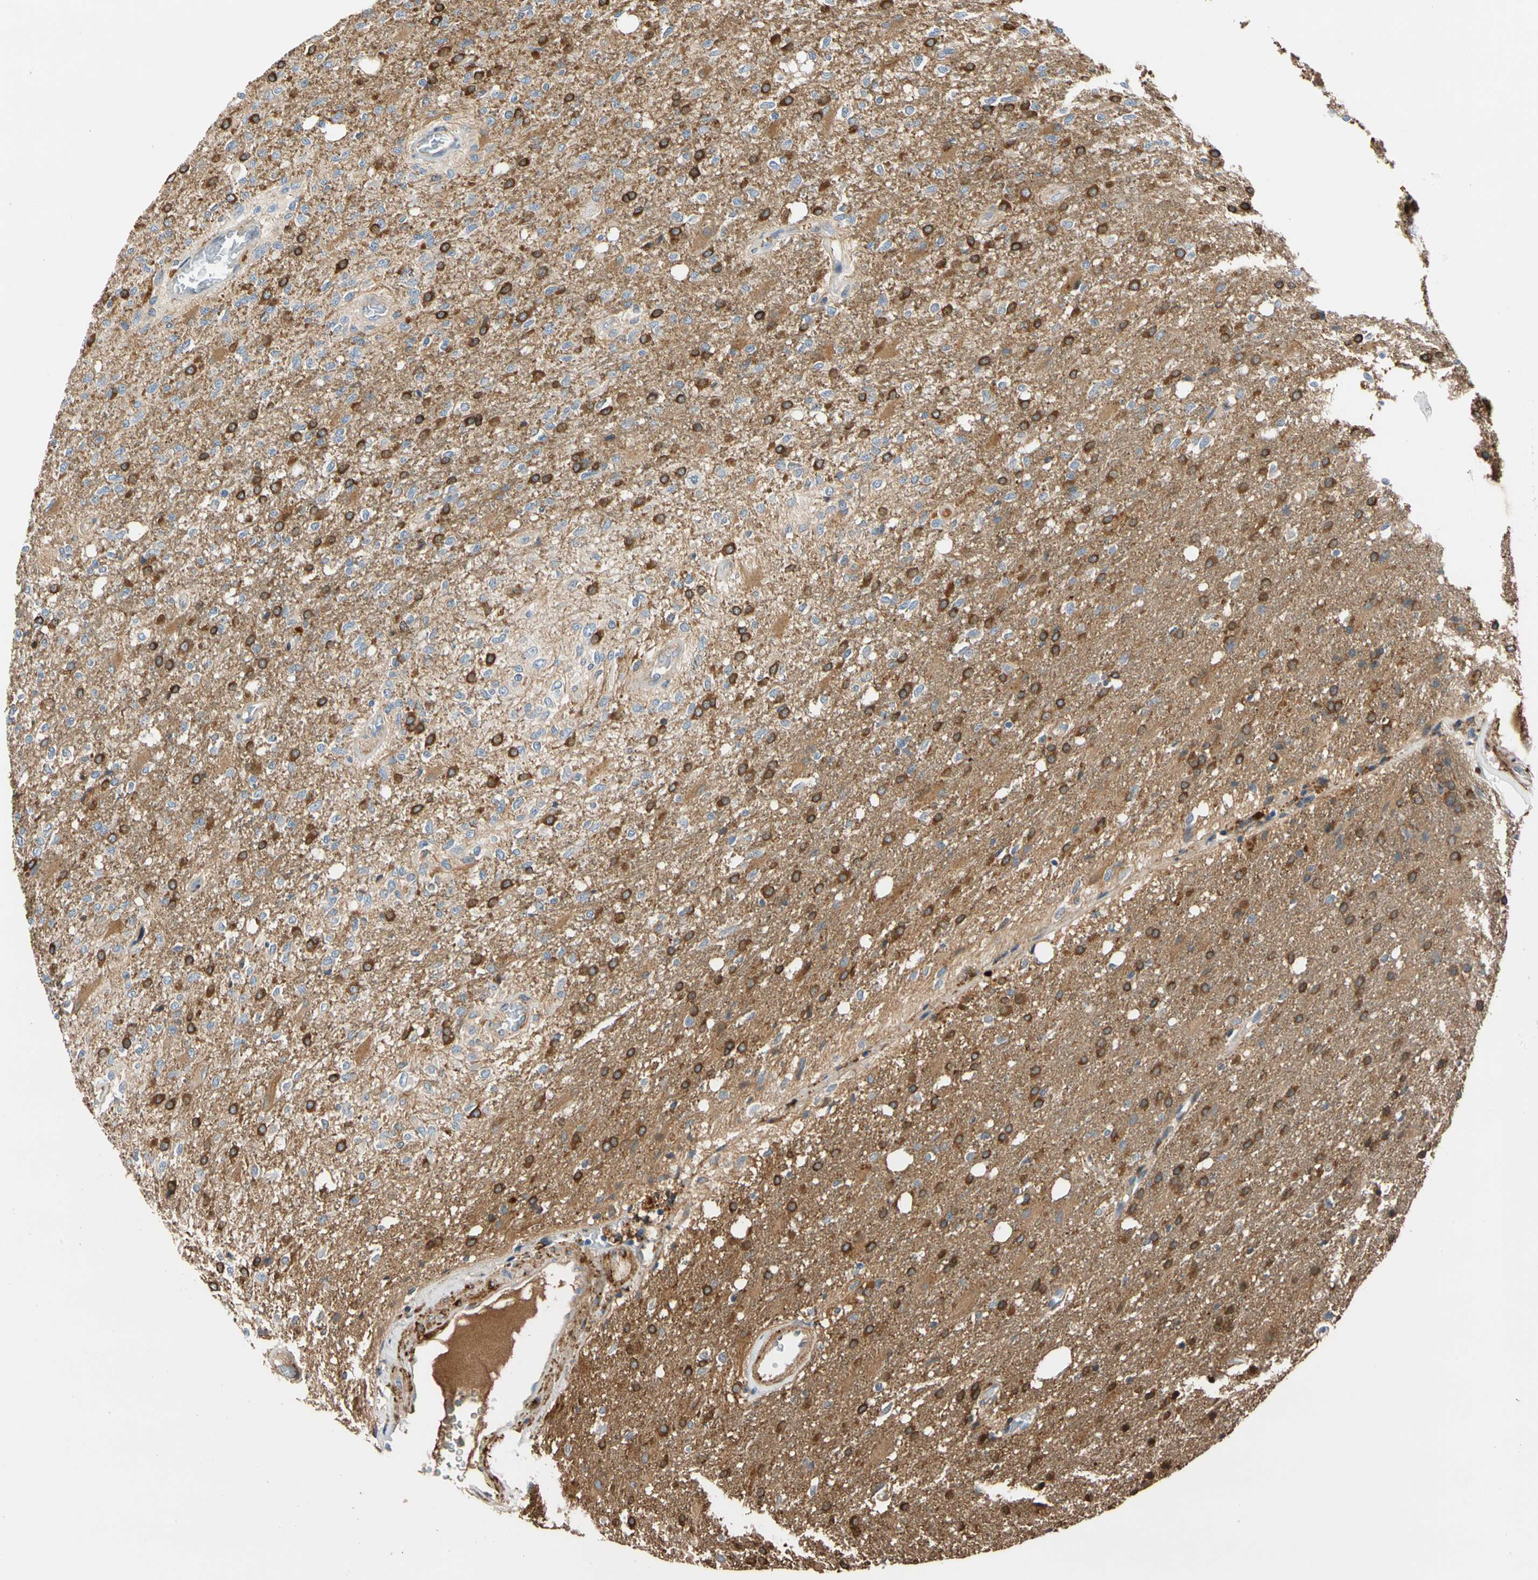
{"staining": {"intensity": "strong", "quantity": "25%-75%", "location": "cytoplasmic/membranous"}, "tissue": "glioma", "cell_type": "Tumor cells", "image_type": "cancer", "snomed": [{"axis": "morphology", "description": "Normal tissue, NOS"}, {"axis": "morphology", "description": "Glioma, malignant, High grade"}, {"axis": "topography", "description": "Cerebral cortex"}], "caption": "Immunohistochemical staining of human malignant glioma (high-grade) exhibits high levels of strong cytoplasmic/membranous staining in approximately 25%-75% of tumor cells. The protein of interest is stained brown, and the nuclei are stained in blue (DAB (3,3'-diaminobenzidine) IHC with brightfield microscopy, high magnification).", "gene": "ENTREP3", "patient": {"sex": "male", "age": 77}}